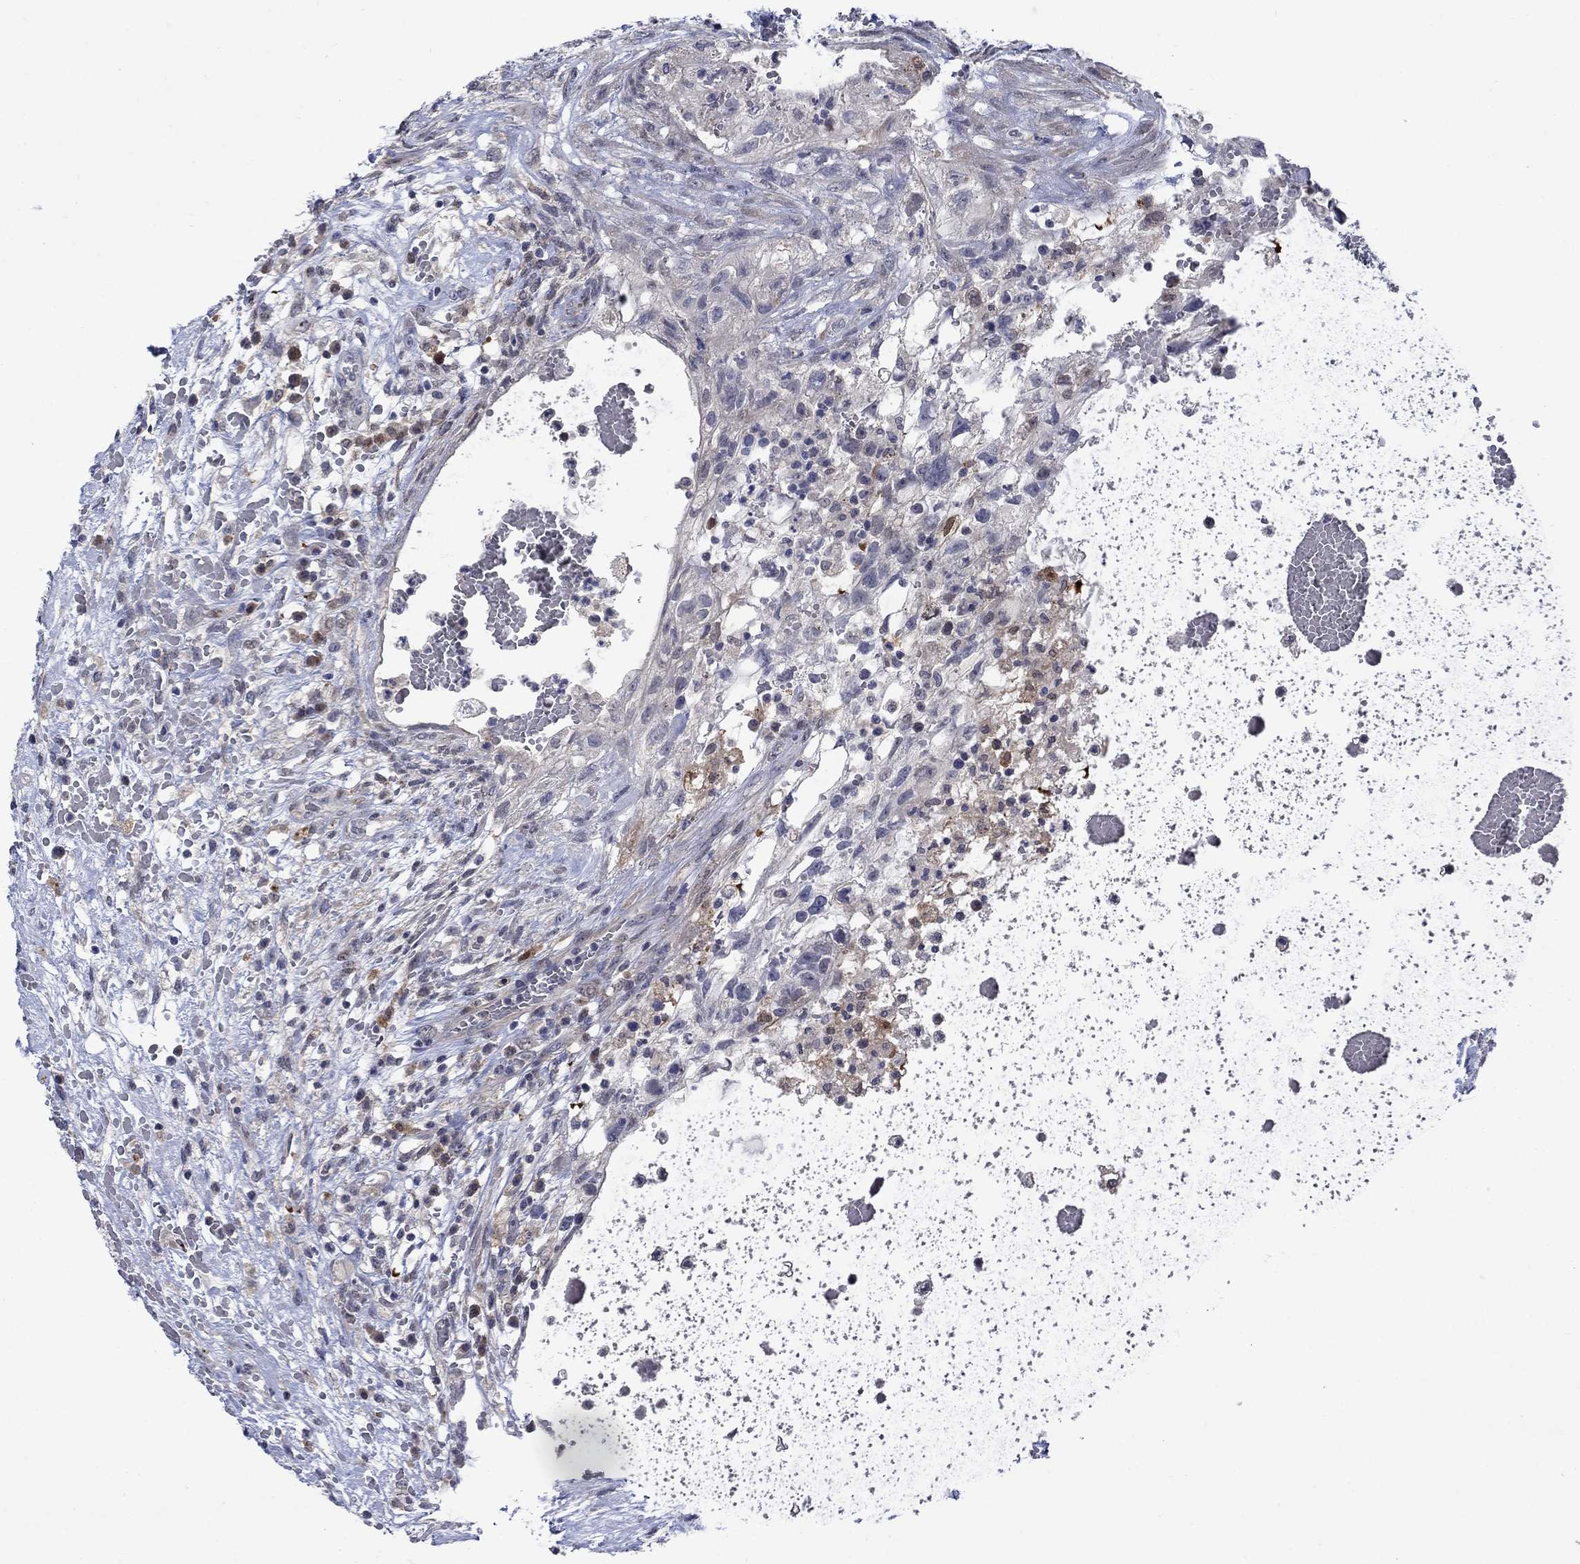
{"staining": {"intensity": "negative", "quantity": "none", "location": "none"}, "tissue": "testis cancer", "cell_type": "Tumor cells", "image_type": "cancer", "snomed": [{"axis": "morphology", "description": "Normal tissue, NOS"}, {"axis": "morphology", "description": "Carcinoma, Embryonal, NOS"}, {"axis": "topography", "description": "Testis"}, {"axis": "topography", "description": "Epididymis"}], "caption": "Immunohistochemistry (IHC) image of neoplastic tissue: human embryonal carcinoma (testis) stained with DAB (3,3'-diaminobenzidine) demonstrates no significant protein expression in tumor cells.", "gene": "CBR1", "patient": {"sex": "male", "age": 32}}